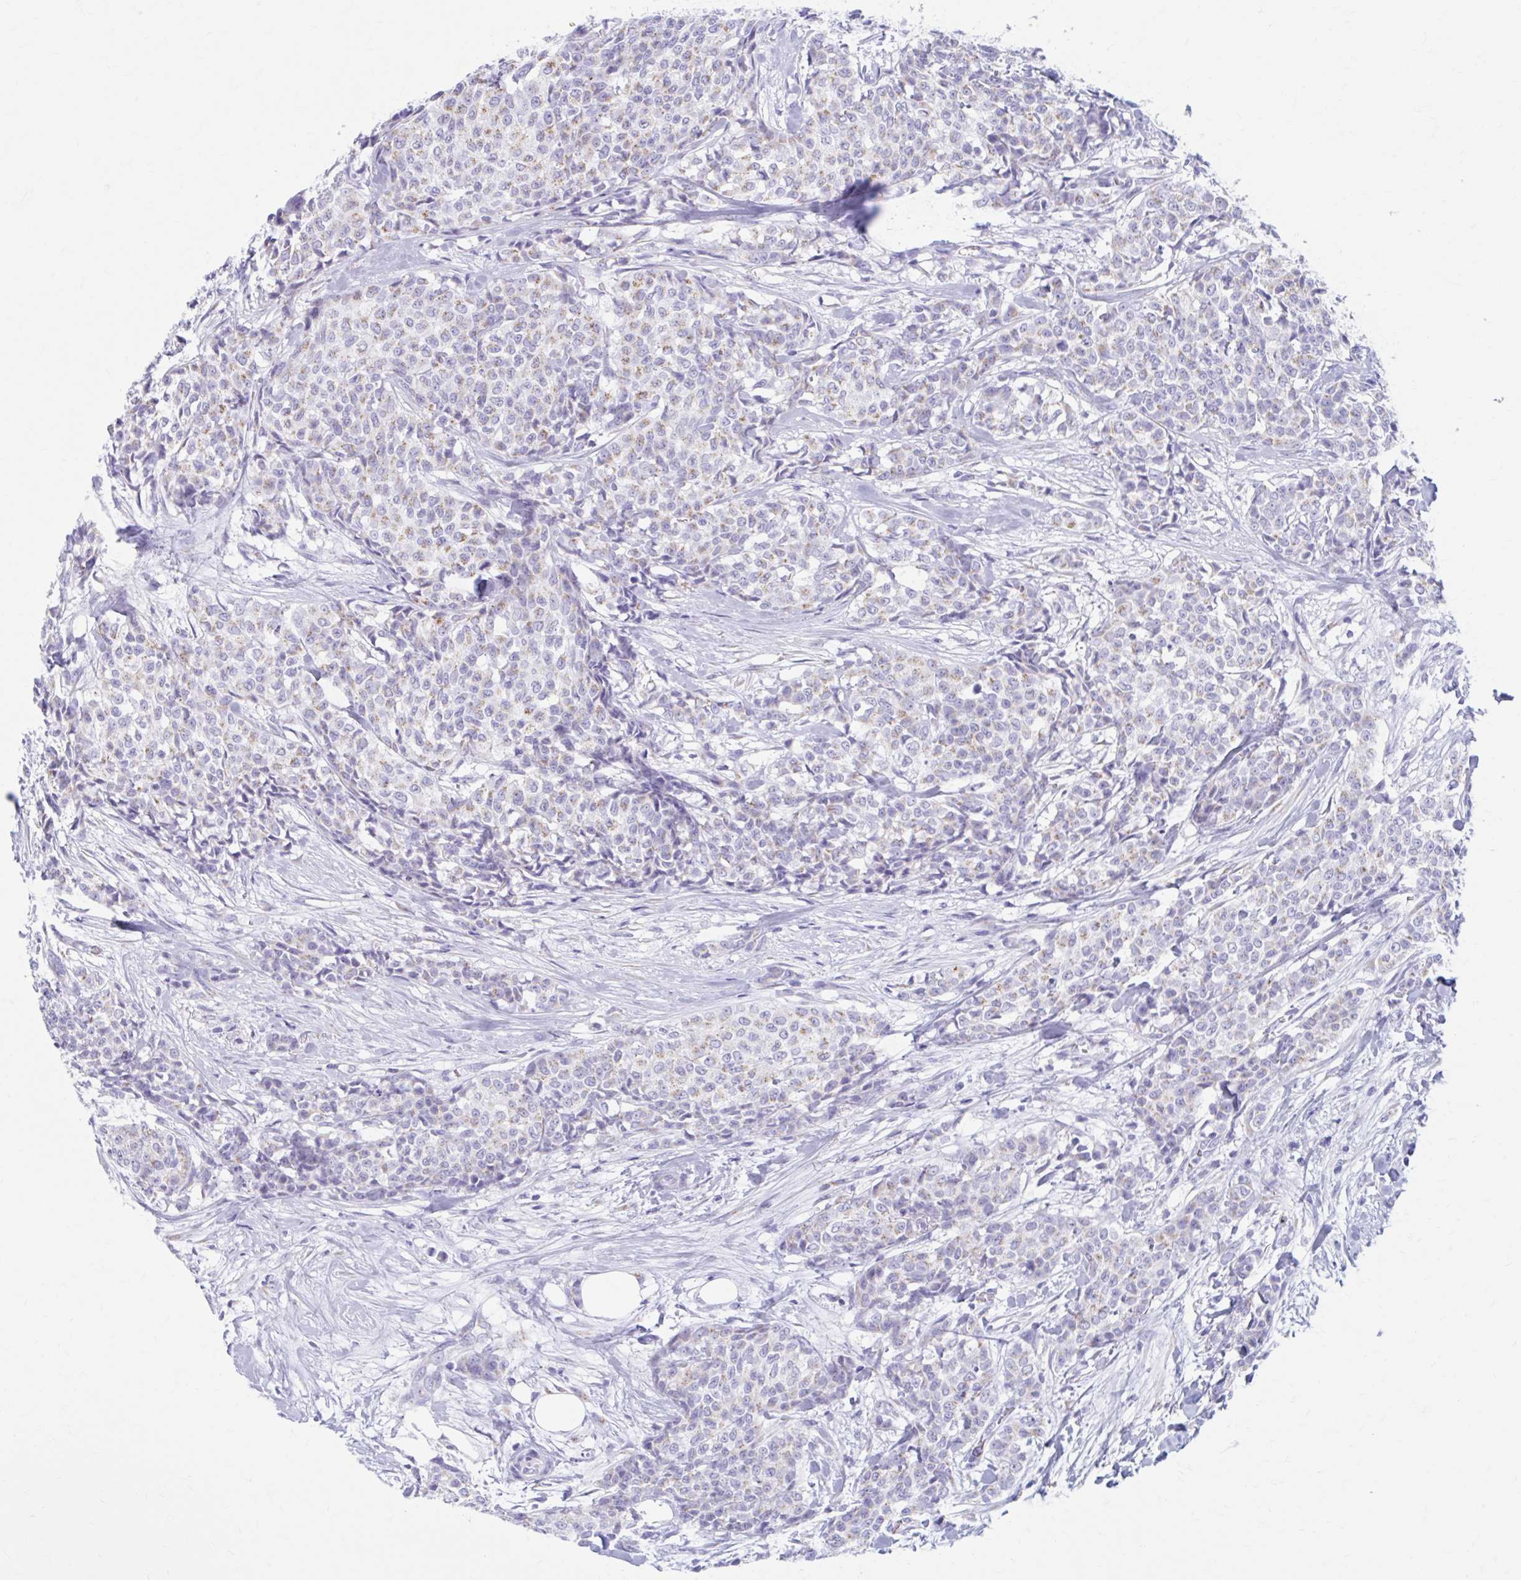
{"staining": {"intensity": "weak", "quantity": "25%-75%", "location": "cytoplasmic/membranous"}, "tissue": "breast cancer", "cell_type": "Tumor cells", "image_type": "cancer", "snomed": [{"axis": "morphology", "description": "Duct carcinoma"}, {"axis": "topography", "description": "Breast"}], "caption": "Weak cytoplasmic/membranous staining is seen in about 25%-75% of tumor cells in breast infiltrating ductal carcinoma.", "gene": "KCNE2", "patient": {"sex": "female", "age": 91}}